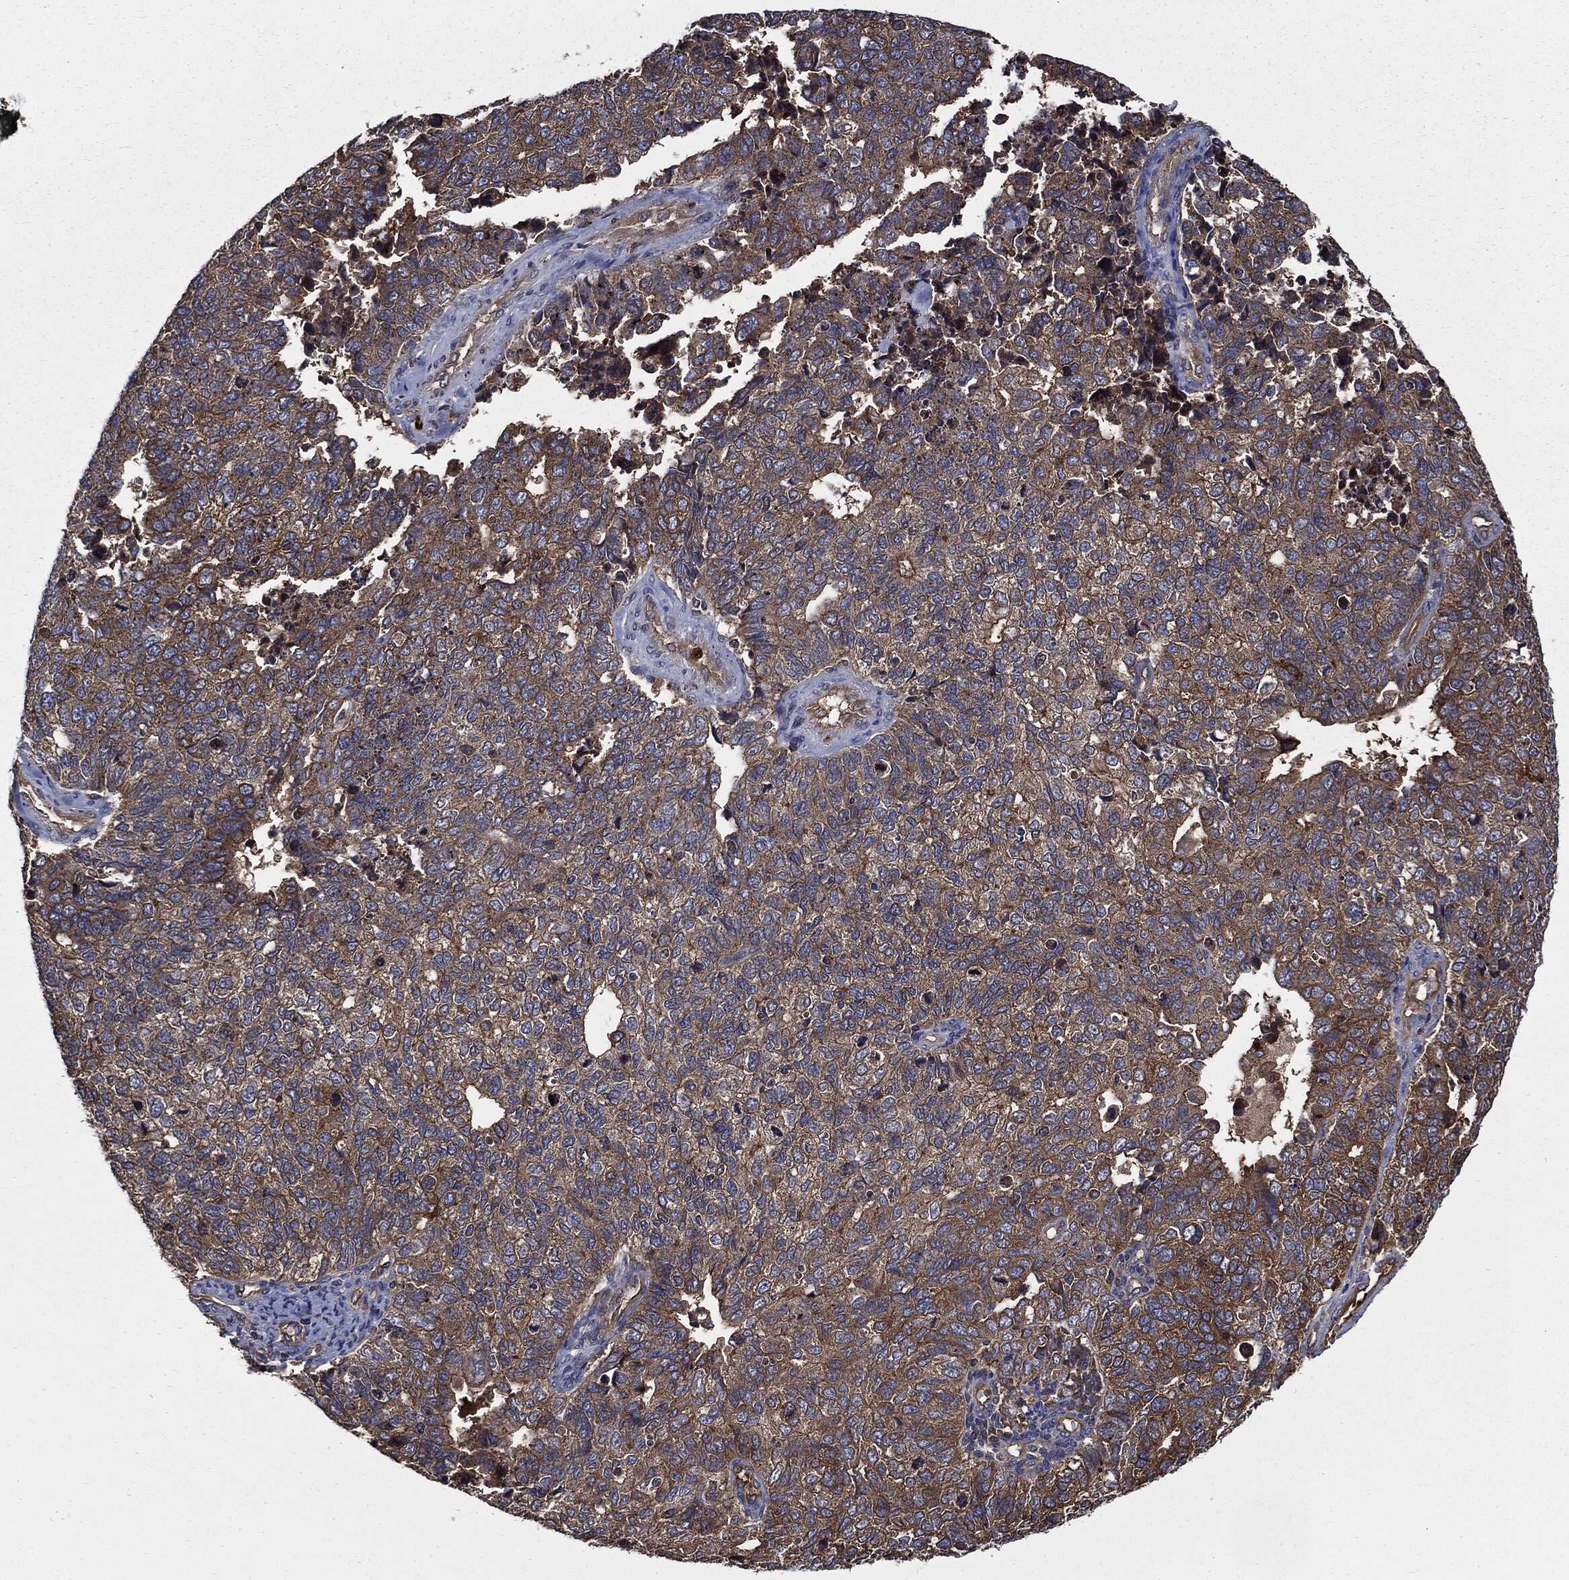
{"staining": {"intensity": "strong", "quantity": "25%-75%", "location": "cytoplasmic/membranous"}, "tissue": "cervical cancer", "cell_type": "Tumor cells", "image_type": "cancer", "snomed": [{"axis": "morphology", "description": "Squamous cell carcinoma, NOS"}, {"axis": "topography", "description": "Cervix"}], "caption": "Cervical cancer stained for a protein demonstrates strong cytoplasmic/membranous positivity in tumor cells. (brown staining indicates protein expression, while blue staining denotes nuclei).", "gene": "PDCD6IP", "patient": {"sex": "female", "age": 63}}